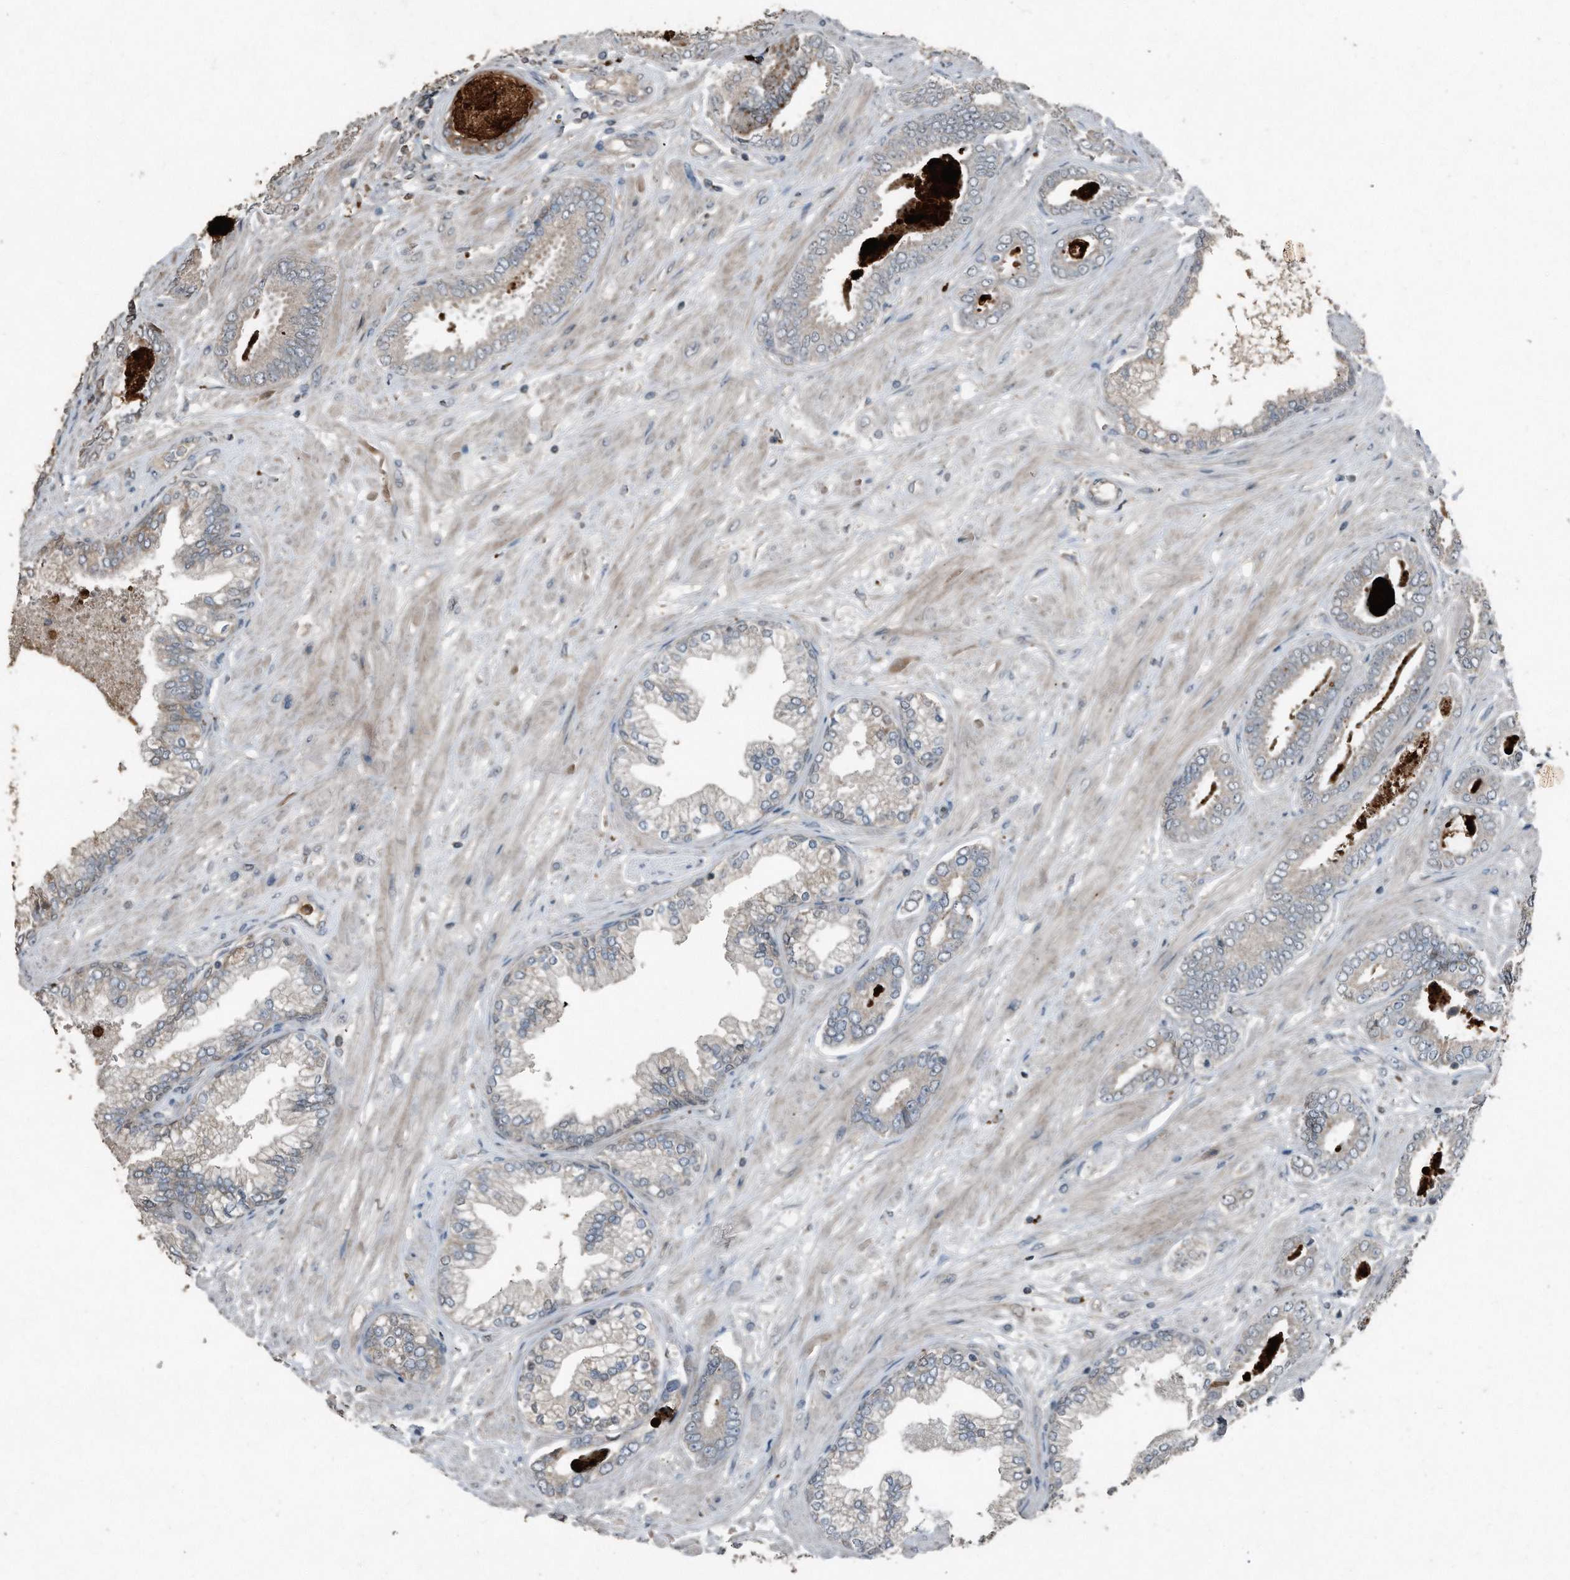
{"staining": {"intensity": "negative", "quantity": "none", "location": "none"}, "tissue": "prostate cancer", "cell_type": "Tumor cells", "image_type": "cancer", "snomed": [{"axis": "morphology", "description": "Adenocarcinoma, Low grade"}, {"axis": "topography", "description": "Prostate"}], "caption": "Tumor cells show no significant protein expression in prostate adenocarcinoma (low-grade).", "gene": "C9", "patient": {"sex": "male", "age": 71}}